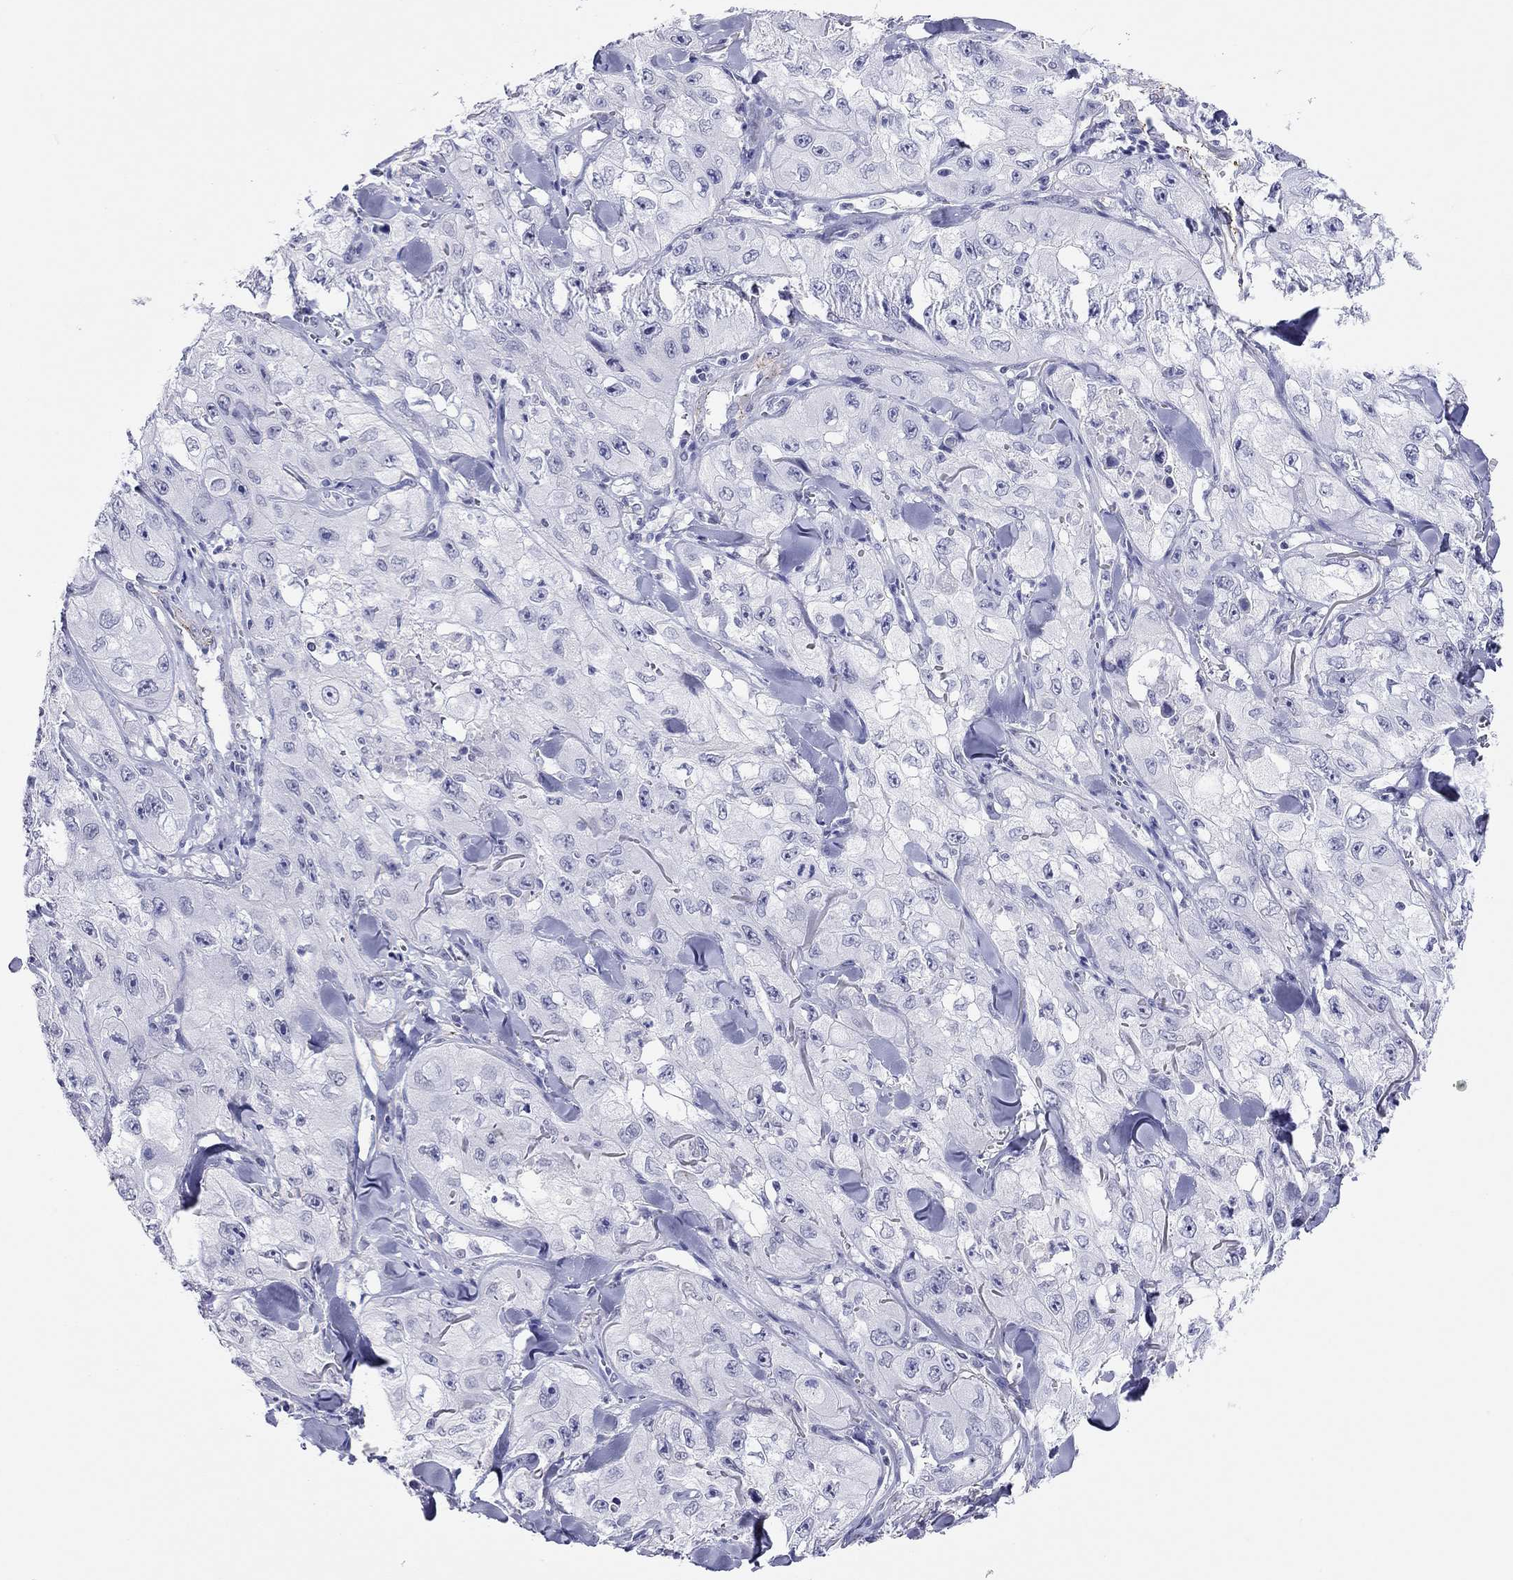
{"staining": {"intensity": "negative", "quantity": "none", "location": "none"}, "tissue": "skin cancer", "cell_type": "Tumor cells", "image_type": "cancer", "snomed": [{"axis": "morphology", "description": "Squamous cell carcinoma, NOS"}, {"axis": "topography", "description": "Skin"}, {"axis": "topography", "description": "Subcutis"}], "caption": "Tumor cells are negative for protein expression in human skin cancer.", "gene": "MYMX", "patient": {"sex": "male", "age": 73}}